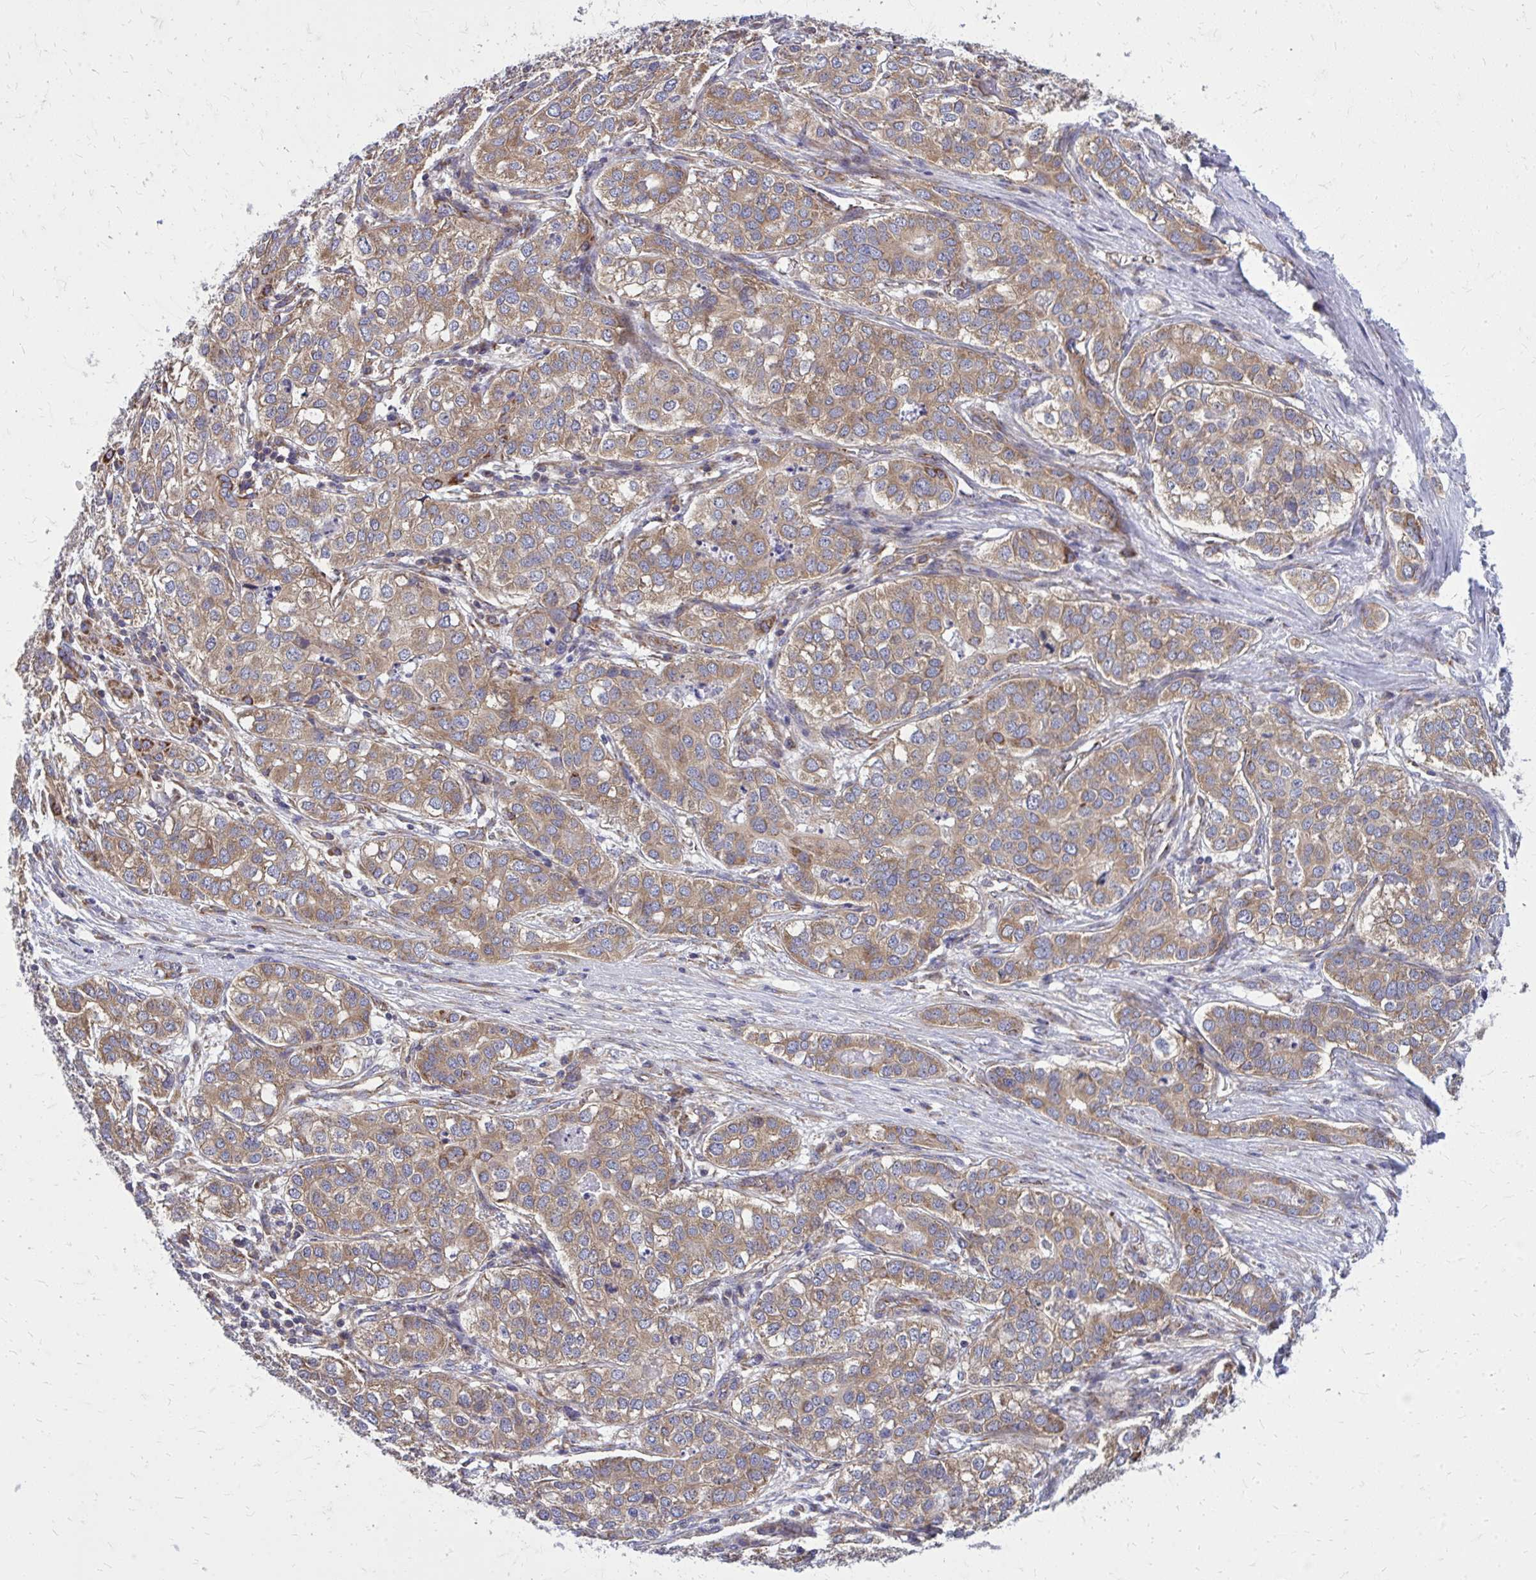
{"staining": {"intensity": "weak", "quantity": ">75%", "location": "cytoplasmic/membranous"}, "tissue": "liver cancer", "cell_type": "Tumor cells", "image_type": "cancer", "snomed": [{"axis": "morphology", "description": "Cholangiocarcinoma"}, {"axis": "topography", "description": "Liver"}], "caption": "IHC photomicrograph of neoplastic tissue: human liver cholangiocarcinoma stained using IHC displays low levels of weak protein expression localized specifically in the cytoplasmic/membranous of tumor cells, appearing as a cytoplasmic/membranous brown color.", "gene": "PDK4", "patient": {"sex": "male", "age": 56}}